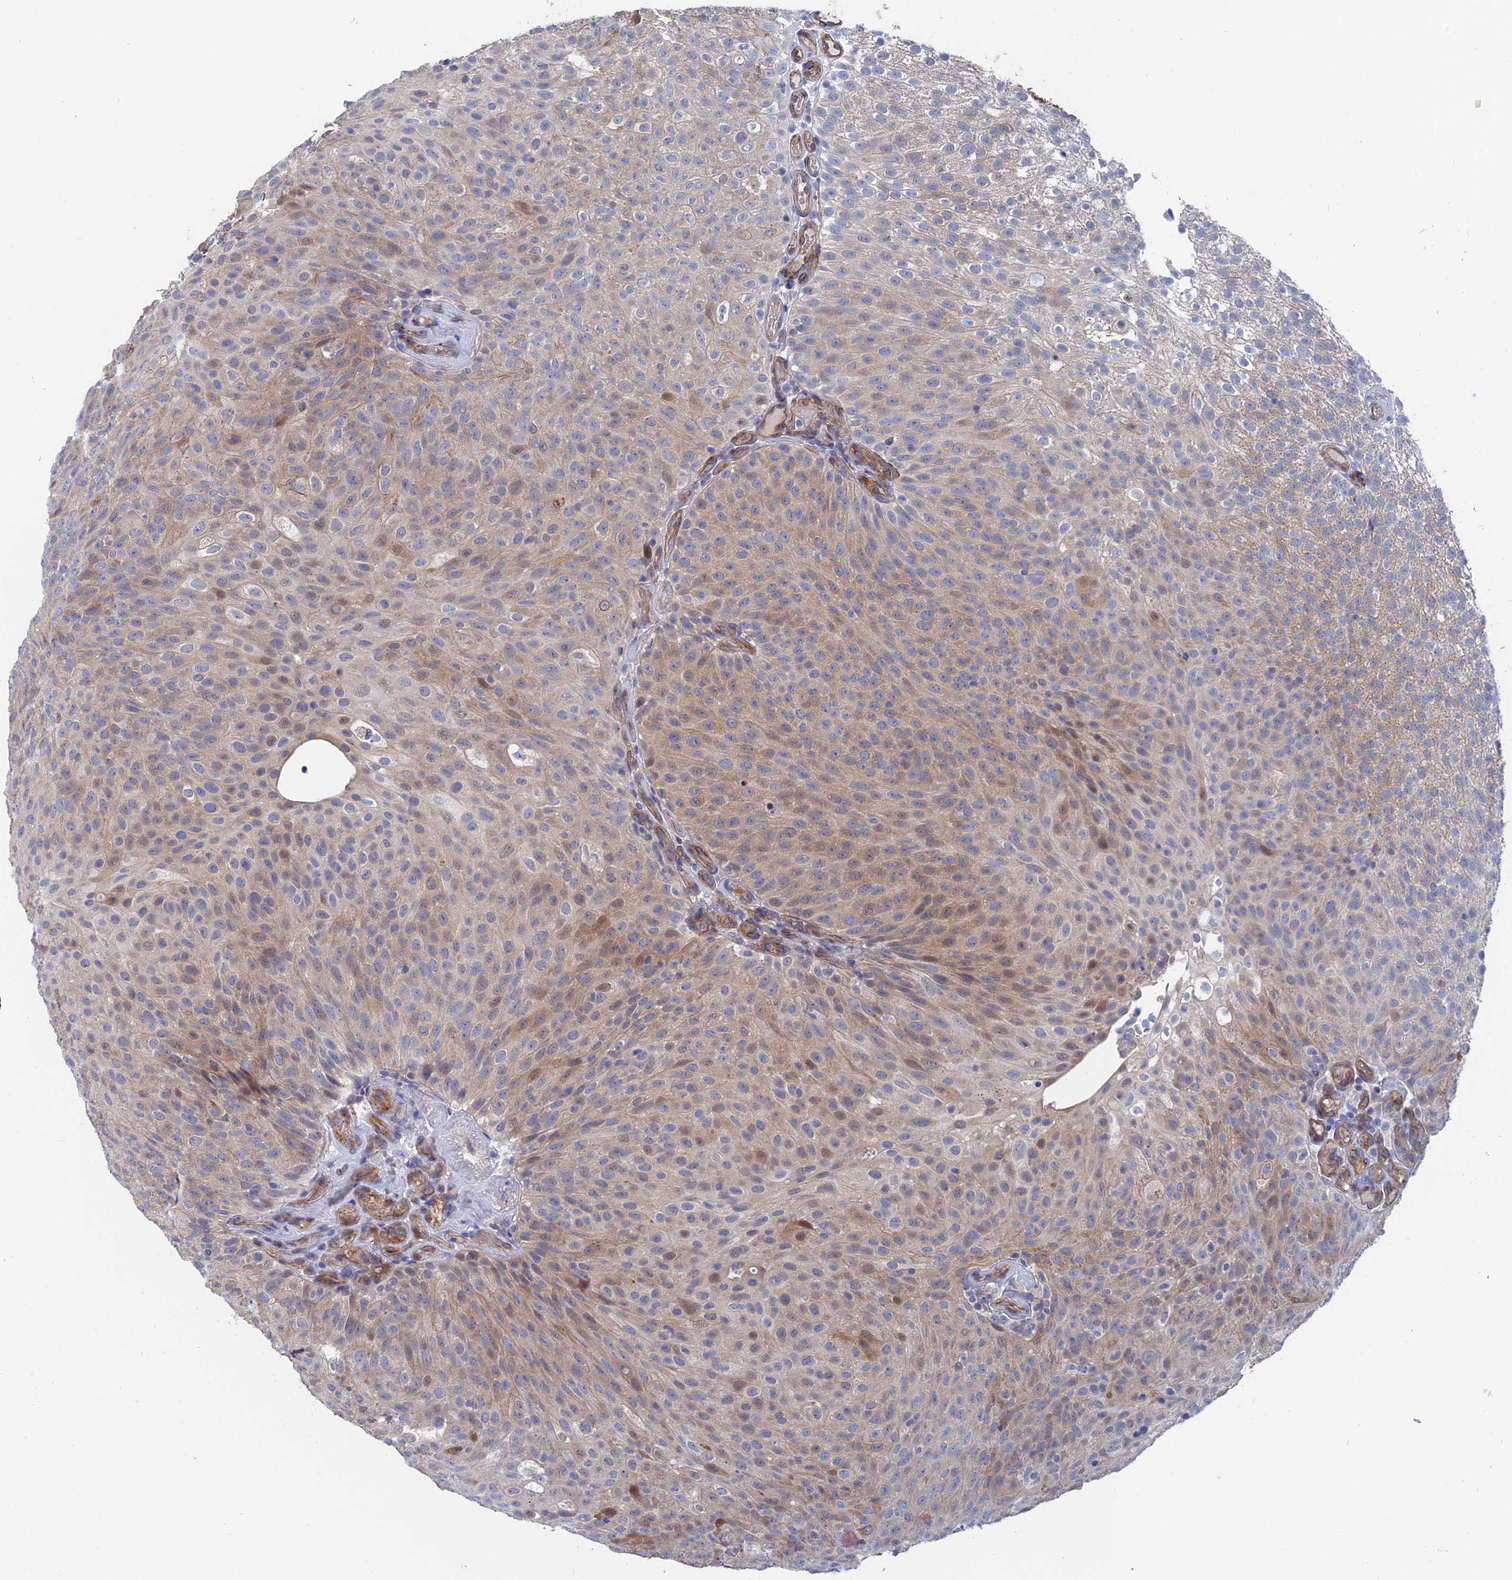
{"staining": {"intensity": "weak", "quantity": "25%-75%", "location": "cytoplasmic/membranous"}, "tissue": "urothelial cancer", "cell_type": "Tumor cells", "image_type": "cancer", "snomed": [{"axis": "morphology", "description": "Urothelial carcinoma, Low grade"}, {"axis": "topography", "description": "Urinary bladder"}], "caption": "Protein analysis of urothelial carcinoma (low-grade) tissue demonstrates weak cytoplasmic/membranous staining in approximately 25%-75% of tumor cells.", "gene": "MTHFSD", "patient": {"sex": "male", "age": 78}}